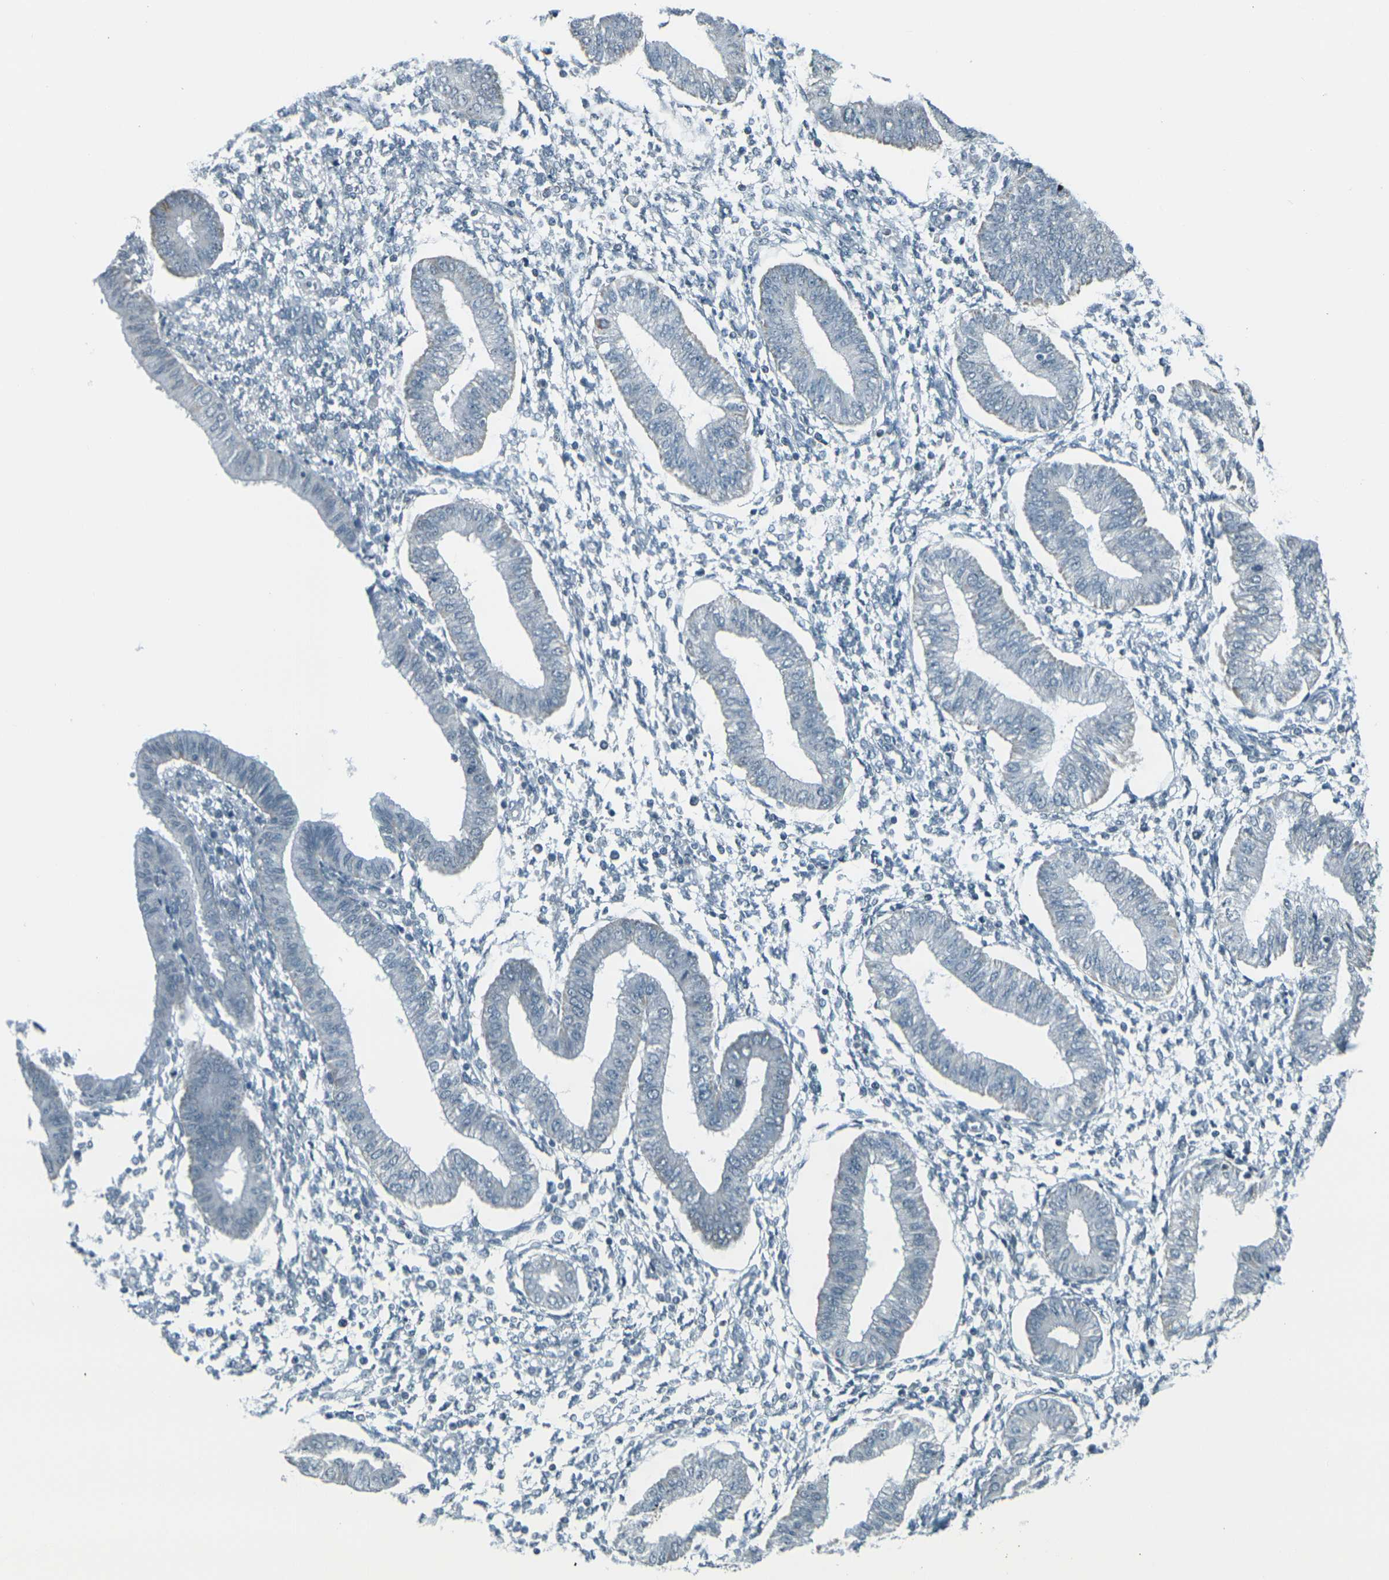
{"staining": {"intensity": "negative", "quantity": "none", "location": "none"}, "tissue": "endometrium", "cell_type": "Cells in endometrial stroma", "image_type": "normal", "snomed": [{"axis": "morphology", "description": "Normal tissue, NOS"}, {"axis": "topography", "description": "Endometrium"}], "caption": "High magnification brightfield microscopy of normal endometrium stained with DAB (3,3'-diaminobenzidine) (brown) and counterstained with hematoxylin (blue): cells in endometrial stroma show no significant staining. (Stains: DAB (3,3'-diaminobenzidine) immunohistochemistry (IHC) with hematoxylin counter stain, Microscopy: brightfield microscopy at high magnification).", "gene": "H2BC1", "patient": {"sex": "female", "age": 50}}